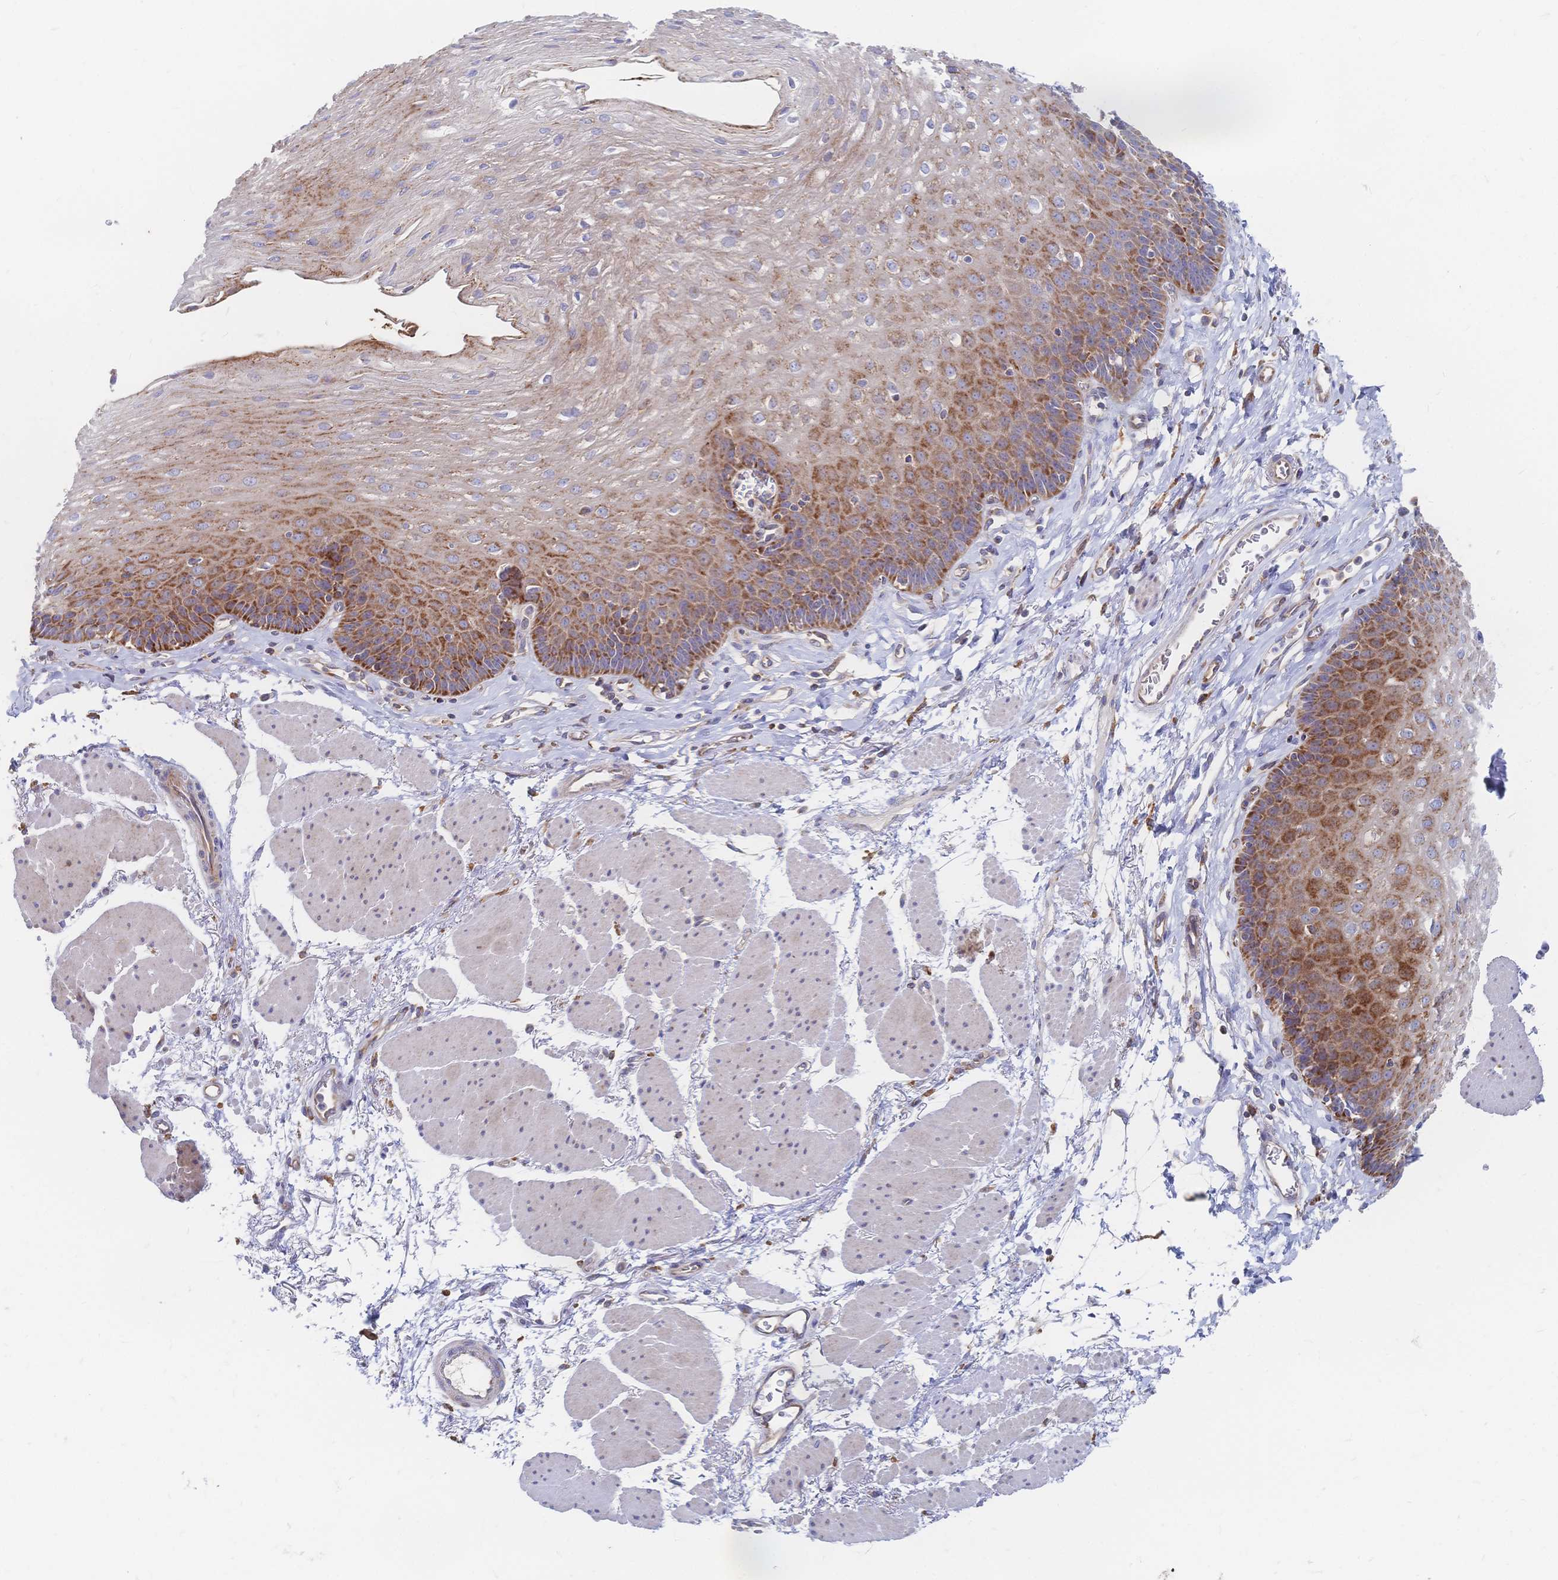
{"staining": {"intensity": "strong", "quantity": "25%-75%", "location": "cytoplasmic/membranous"}, "tissue": "esophagus", "cell_type": "Squamous epithelial cells", "image_type": "normal", "snomed": [{"axis": "morphology", "description": "Normal tissue, NOS"}, {"axis": "topography", "description": "Esophagus"}], "caption": "Brown immunohistochemical staining in benign human esophagus exhibits strong cytoplasmic/membranous positivity in about 25%-75% of squamous epithelial cells.", "gene": "SORBS1", "patient": {"sex": "female", "age": 81}}